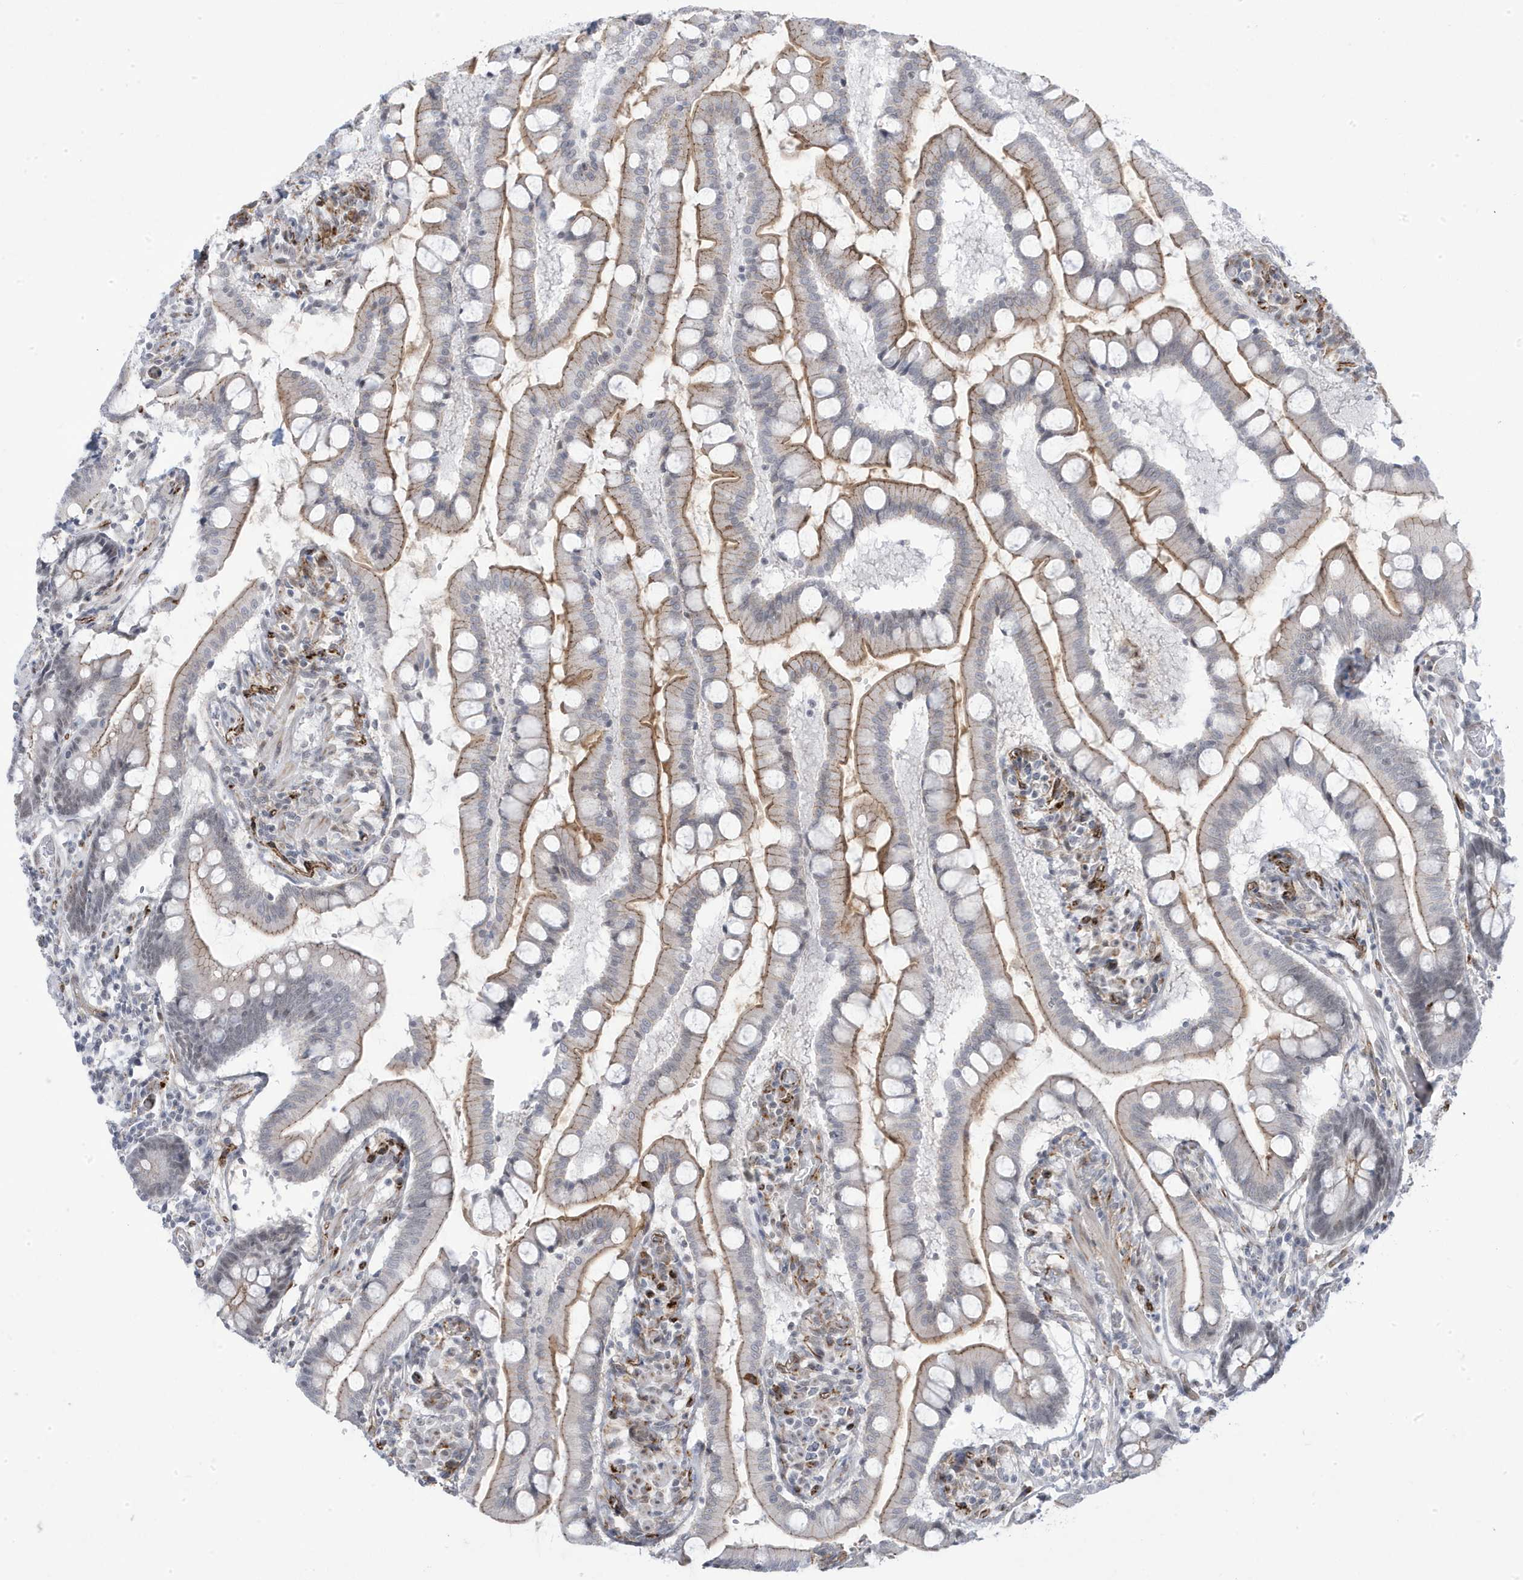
{"staining": {"intensity": "strong", "quantity": "25%-75%", "location": "cytoplasmic/membranous"}, "tissue": "small intestine", "cell_type": "Glandular cells", "image_type": "normal", "snomed": [{"axis": "morphology", "description": "Normal tissue, NOS"}, {"axis": "topography", "description": "Small intestine"}], "caption": "An IHC image of unremarkable tissue is shown. Protein staining in brown labels strong cytoplasmic/membranous positivity in small intestine within glandular cells. The staining was performed using DAB (3,3'-diaminobenzidine) to visualize the protein expression in brown, while the nuclei were stained in blue with hematoxylin (Magnification: 20x).", "gene": "ADAMTSL3", "patient": {"sex": "male", "age": 41}}